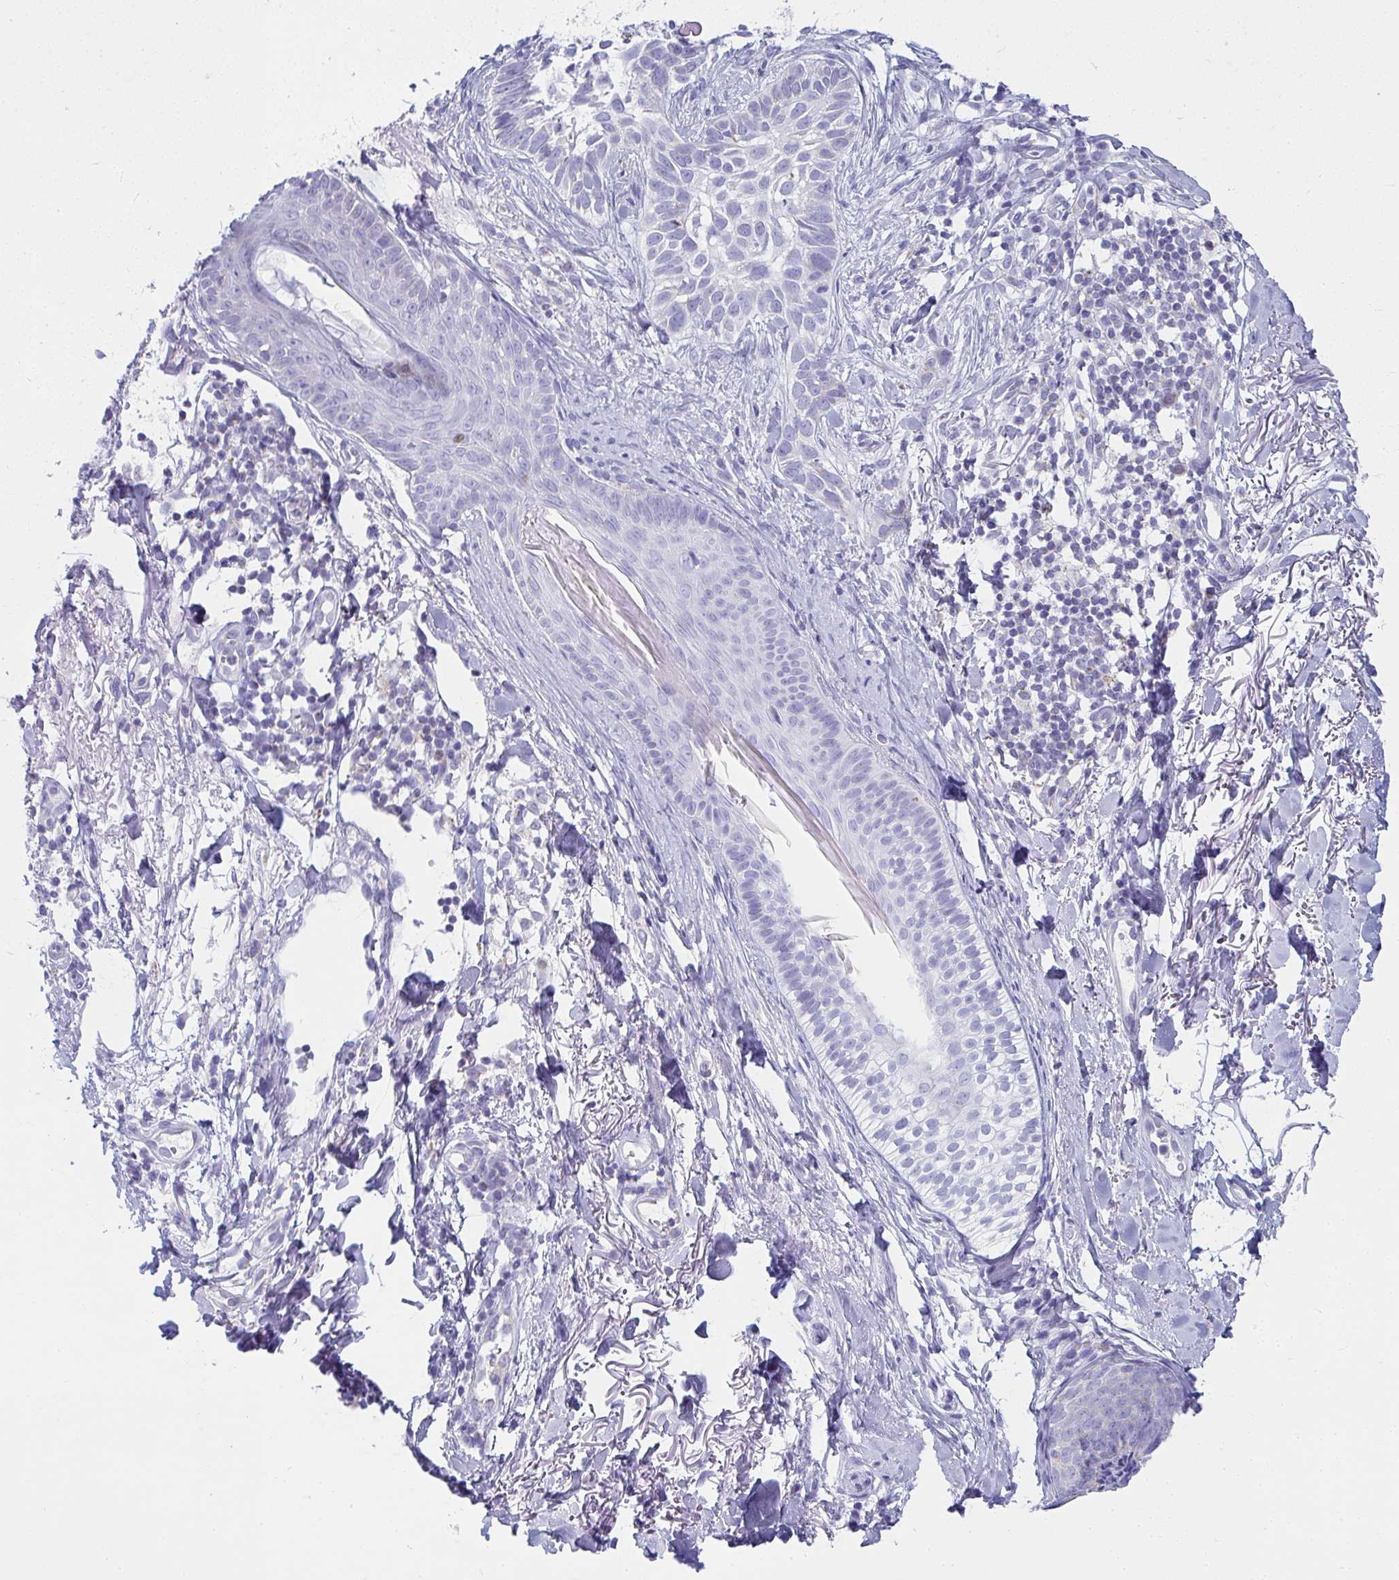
{"staining": {"intensity": "negative", "quantity": "none", "location": "none"}, "tissue": "skin cancer", "cell_type": "Tumor cells", "image_type": "cancer", "snomed": [{"axis": "morphology", "description": "Basal cell carcinoma"}, {"axis": "topography", "description": "Skin"}, {"axis": "topography", "description": "Skin of face"}], "caption": "An image of basal cell carcinoma (skin) stained for a protein exhibits no brown staining in tumor cells.", "gene": "SLC6A1", "patient": {"sex": "female", "age": 90}}